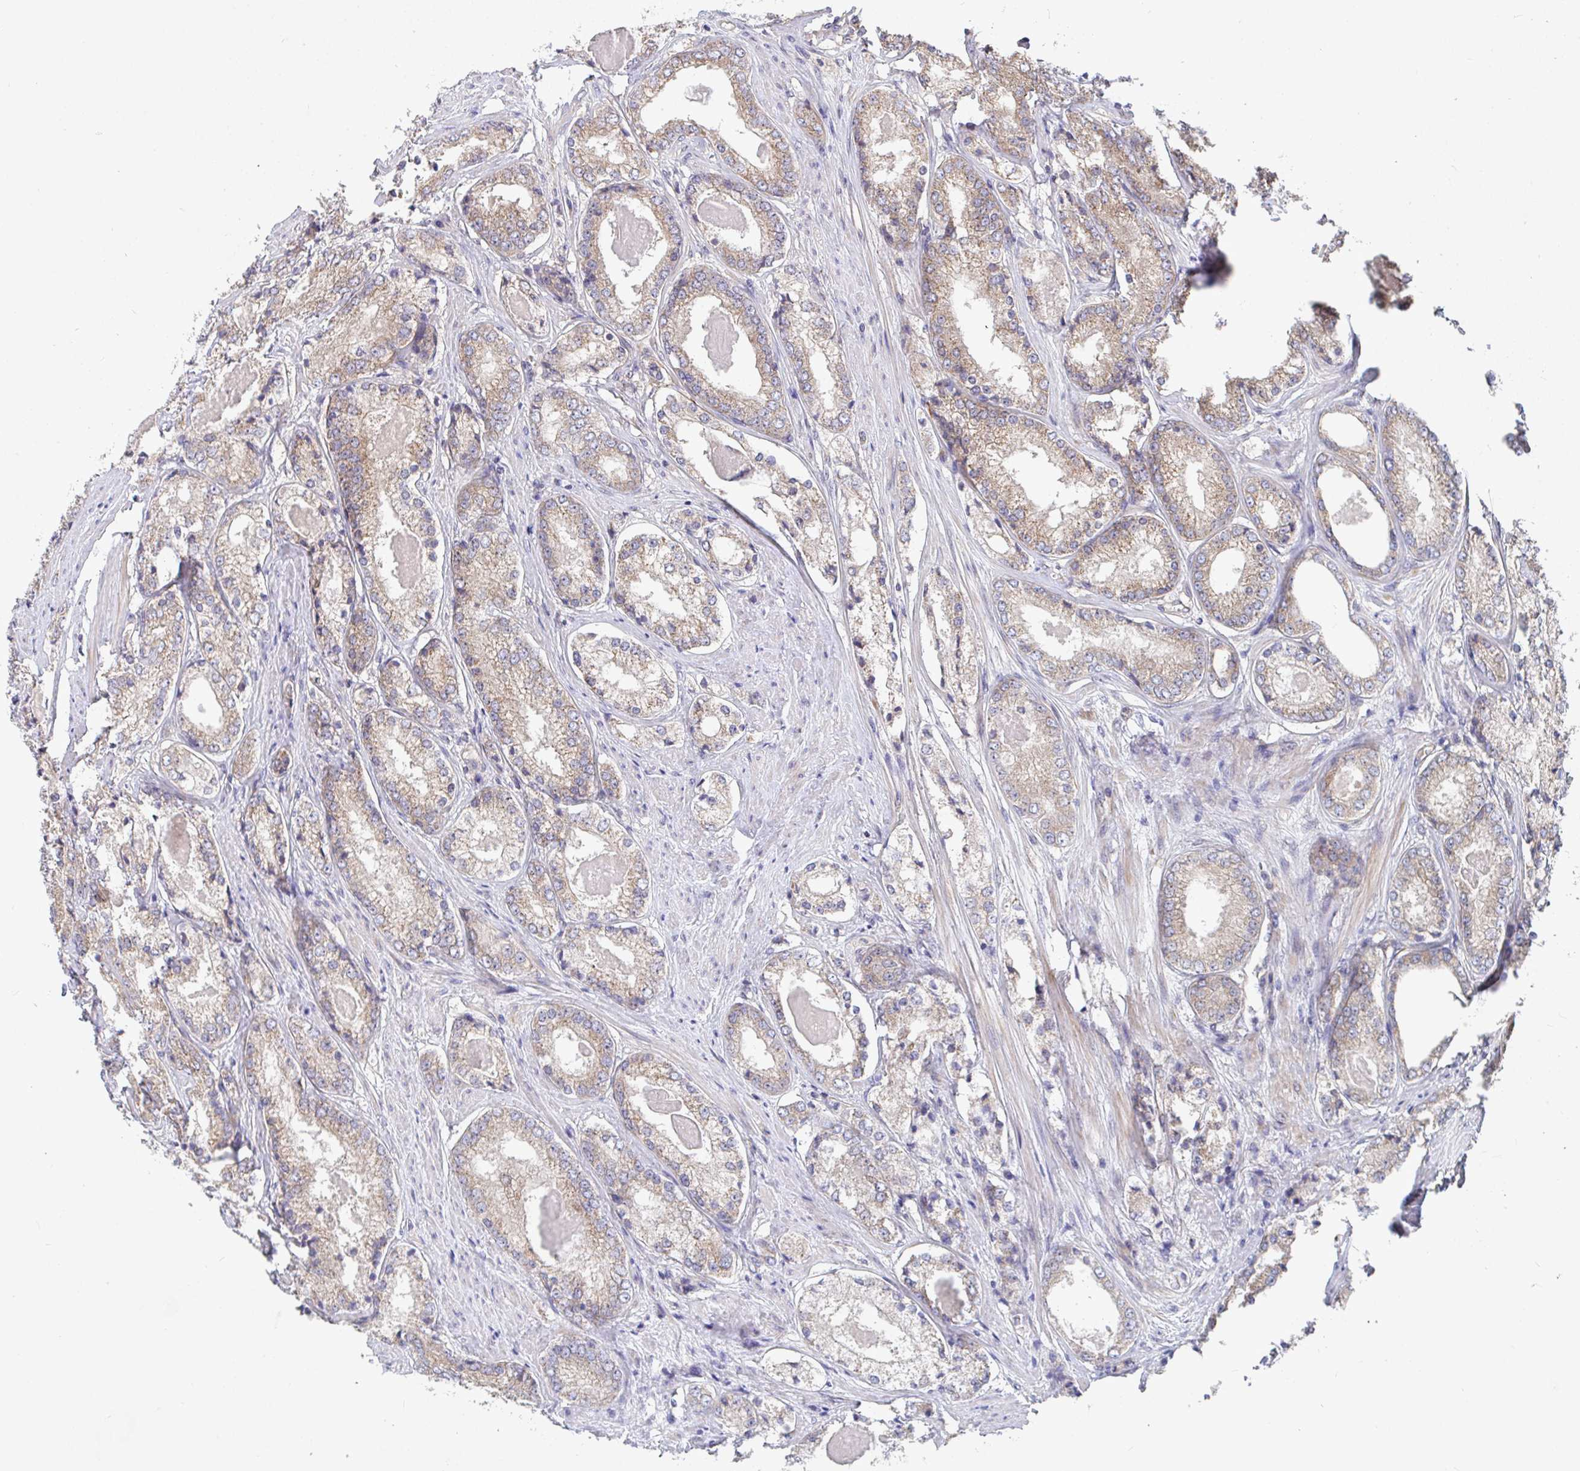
{"staining": {"intensity": "weak", "quantity": "25%-75%", "location": "cytoplasmic/membranous"}, "tissue": "prostate cancer", "cell_type": "Tumor cells", "image_type": "cancer", "snomed": [{"axis": "morphology", "description": "Adenocarcinoma, NOS"}, {"axis": "morphology", "description": "Adenocarcinoma, Low grade"}, {"axis": "topography", "description": "Prostate"}], "caption": "This image displays immunohistochemistry staining of human prostate cancer, with low weak cytoplasmic/membranous positivity in approximately 25%-75% of tumor cells.", "gene": "EIF1AD", "patient": {"sex": "male", "age": 68}}